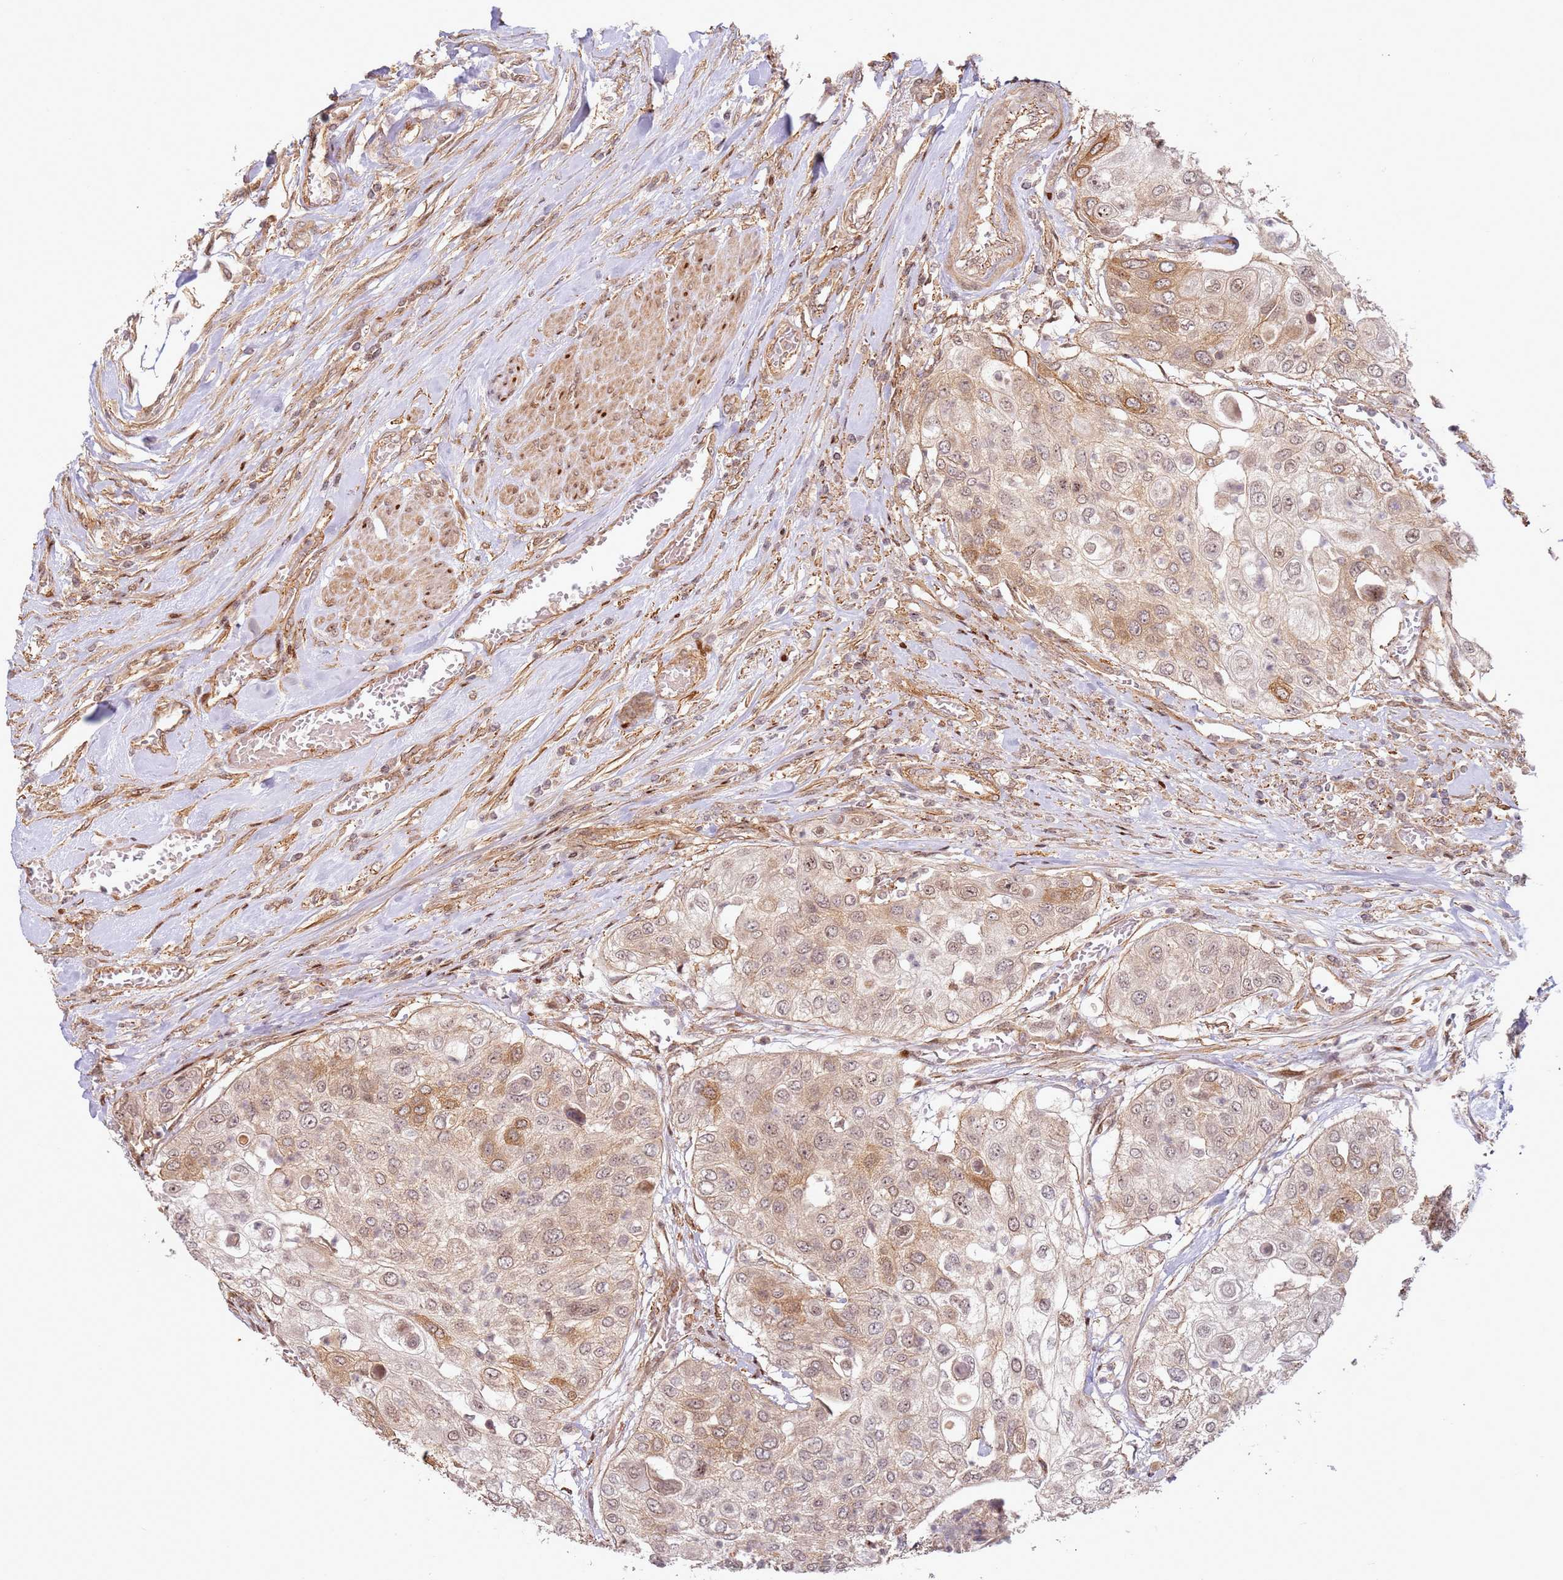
{"staining": {"intensity": "moderate", "quantity": "<25%", "location": "cytoplasmic/membranous"}, "tissue": "urothelial cancer", "cell_type": "Tumor cells", "image_type": "cancer", "snomed": [{"axis": "morphology", "description": "Urothelial carcinoma, High grade"}, {"axis": "topography", "description": "Urinary bladder"}], "caption": "Moderate cytoplasmic/membranous protein staining is identified in about <25% of tumor cells in urothelial cancer.", "gene": "TMEM233", "patient": {"sex": "female", "age": 79}}